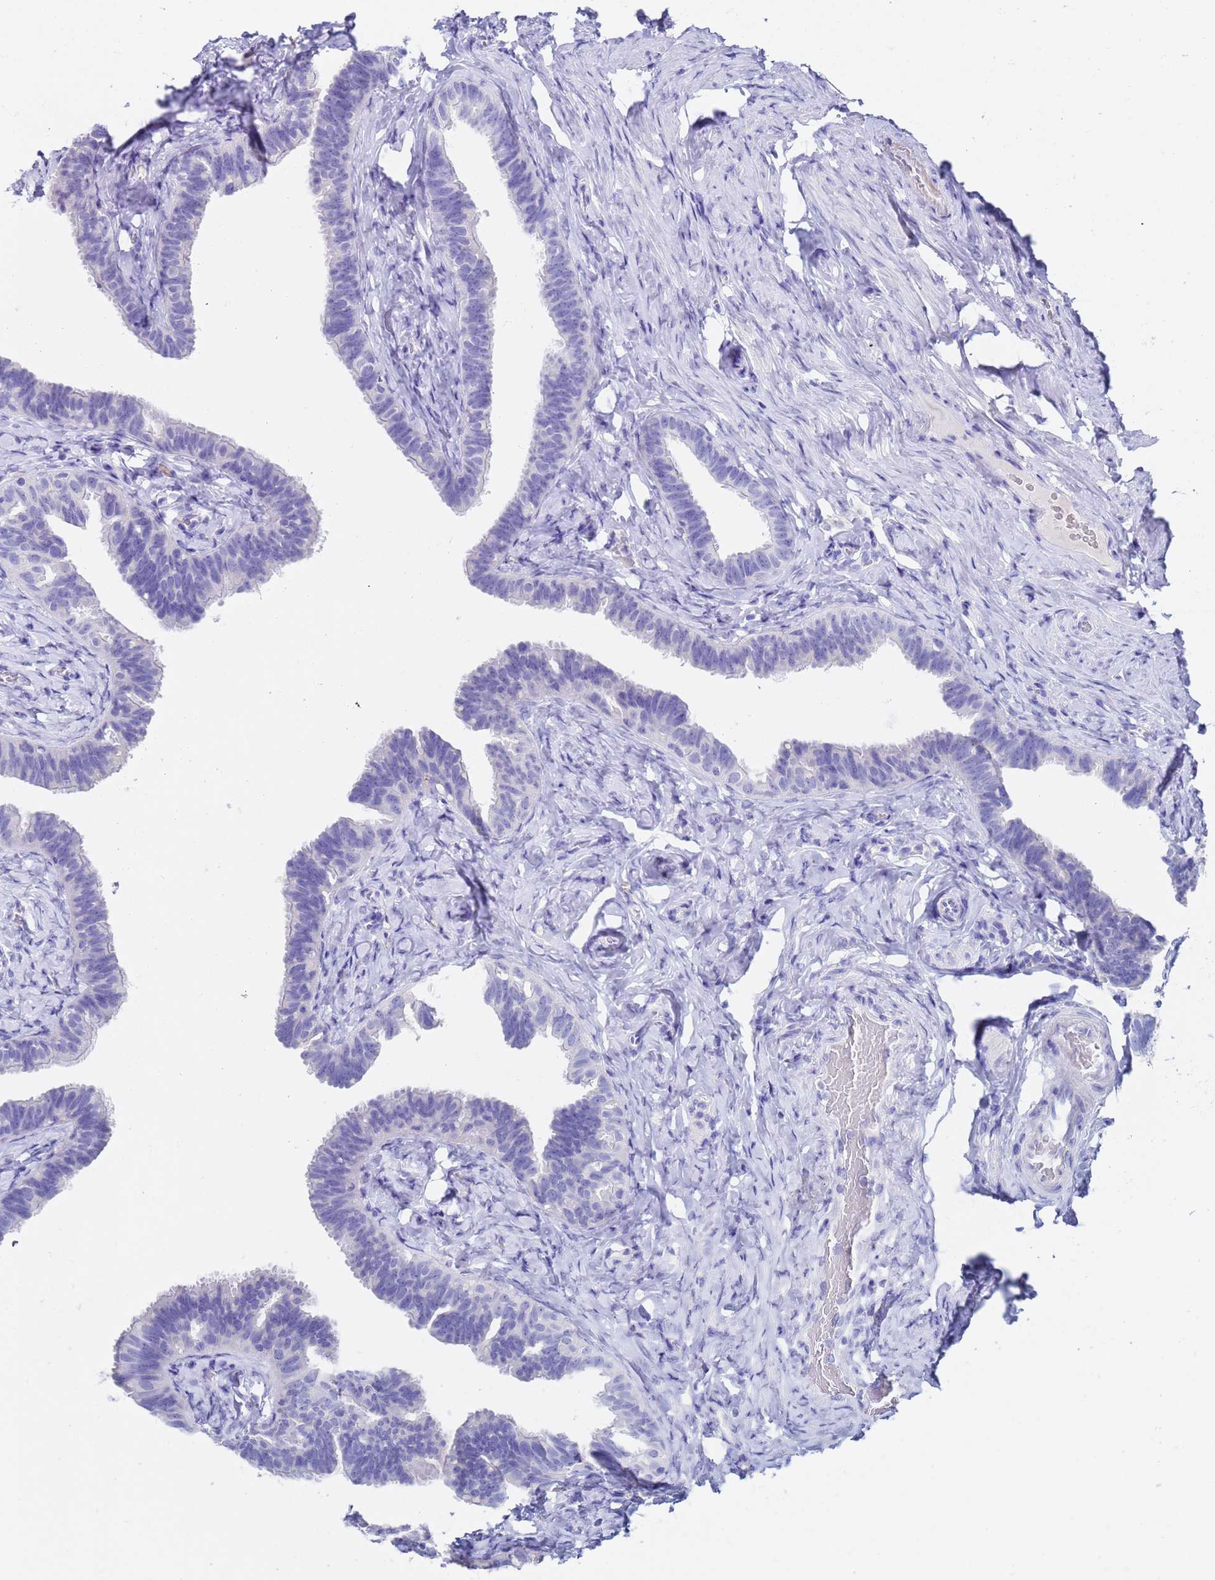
{"staining": {"intensity": "negative", "quantity": "none", "location": "none"}, "tissue": "fallopian tube", "cell_type": "Glandular cells", "image_type": "normal", "snomed": [{"axis": "morphology", "description": "Normal tissue, NOS"}, {"axis": "topography", "description": "Fallopian tube"}], "caption": "This is a image of immunohistochemistry staining of benign fallopian tube, which shows no positivity in glandular cells.", "gene": "C2orf72", "patient": {"sex": "female", "age": 65}}